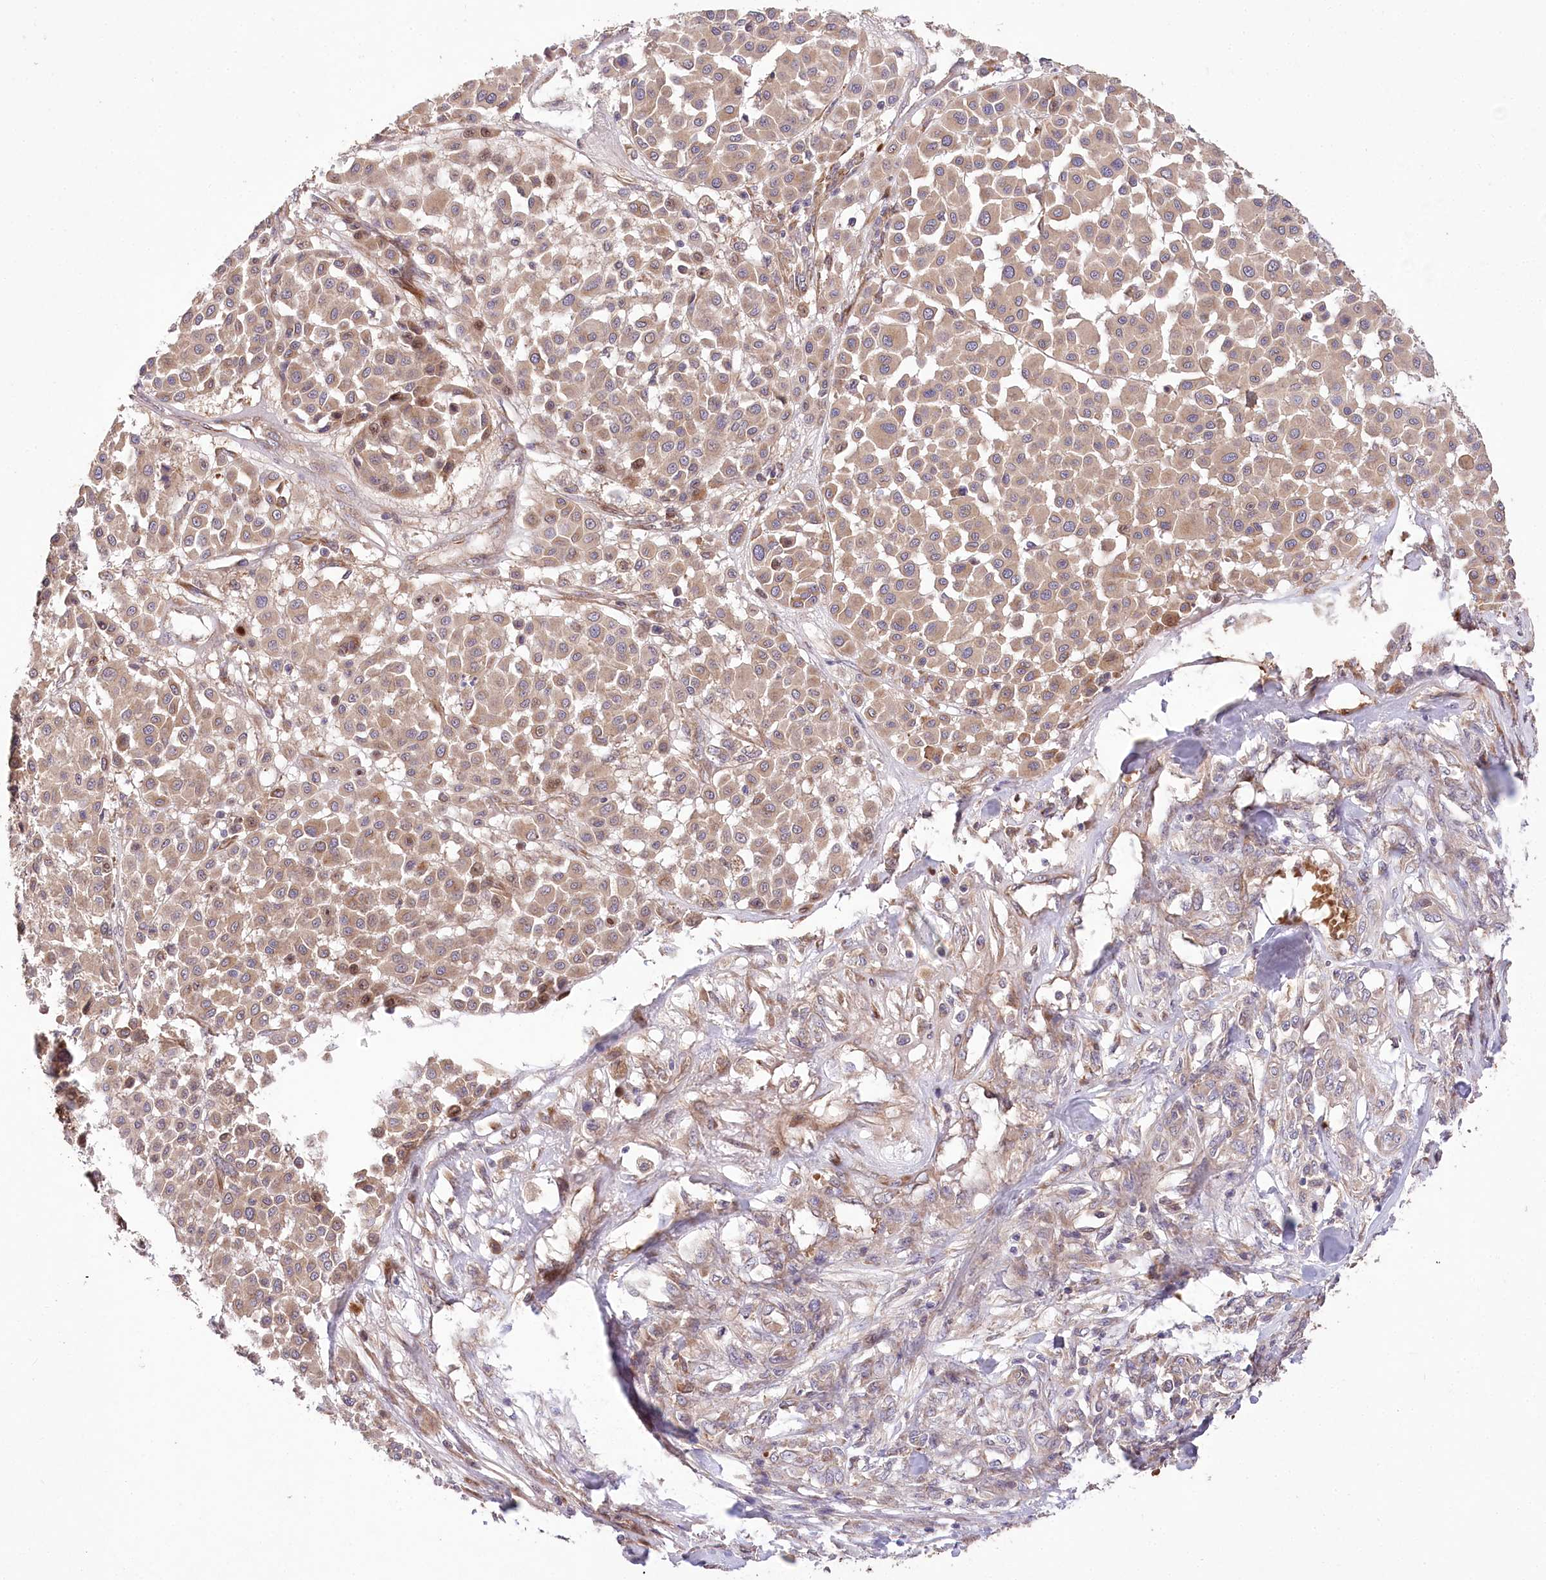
{"staining": {"intensity": "weak", "quantity": ">75%", "location": "cytoplasmic/membranous"}, "tissue": "melanoma", "cell_type": "Tumor cells", "image_type": "cancer", "snomed": [{"axis": "morphology", "description": "Malignant melanoma, Metastatic site"}, {"axis": "topography", "description": "Soft tissue"}], "caption": "This is a photomicrograph of immunohistochemistry staining of melanoma, which shows weak positivity in the cytoplasmic/membranous of tumor cells.", "gene": "TRUB1", "patient": {"sex": "male", "age": 41}}